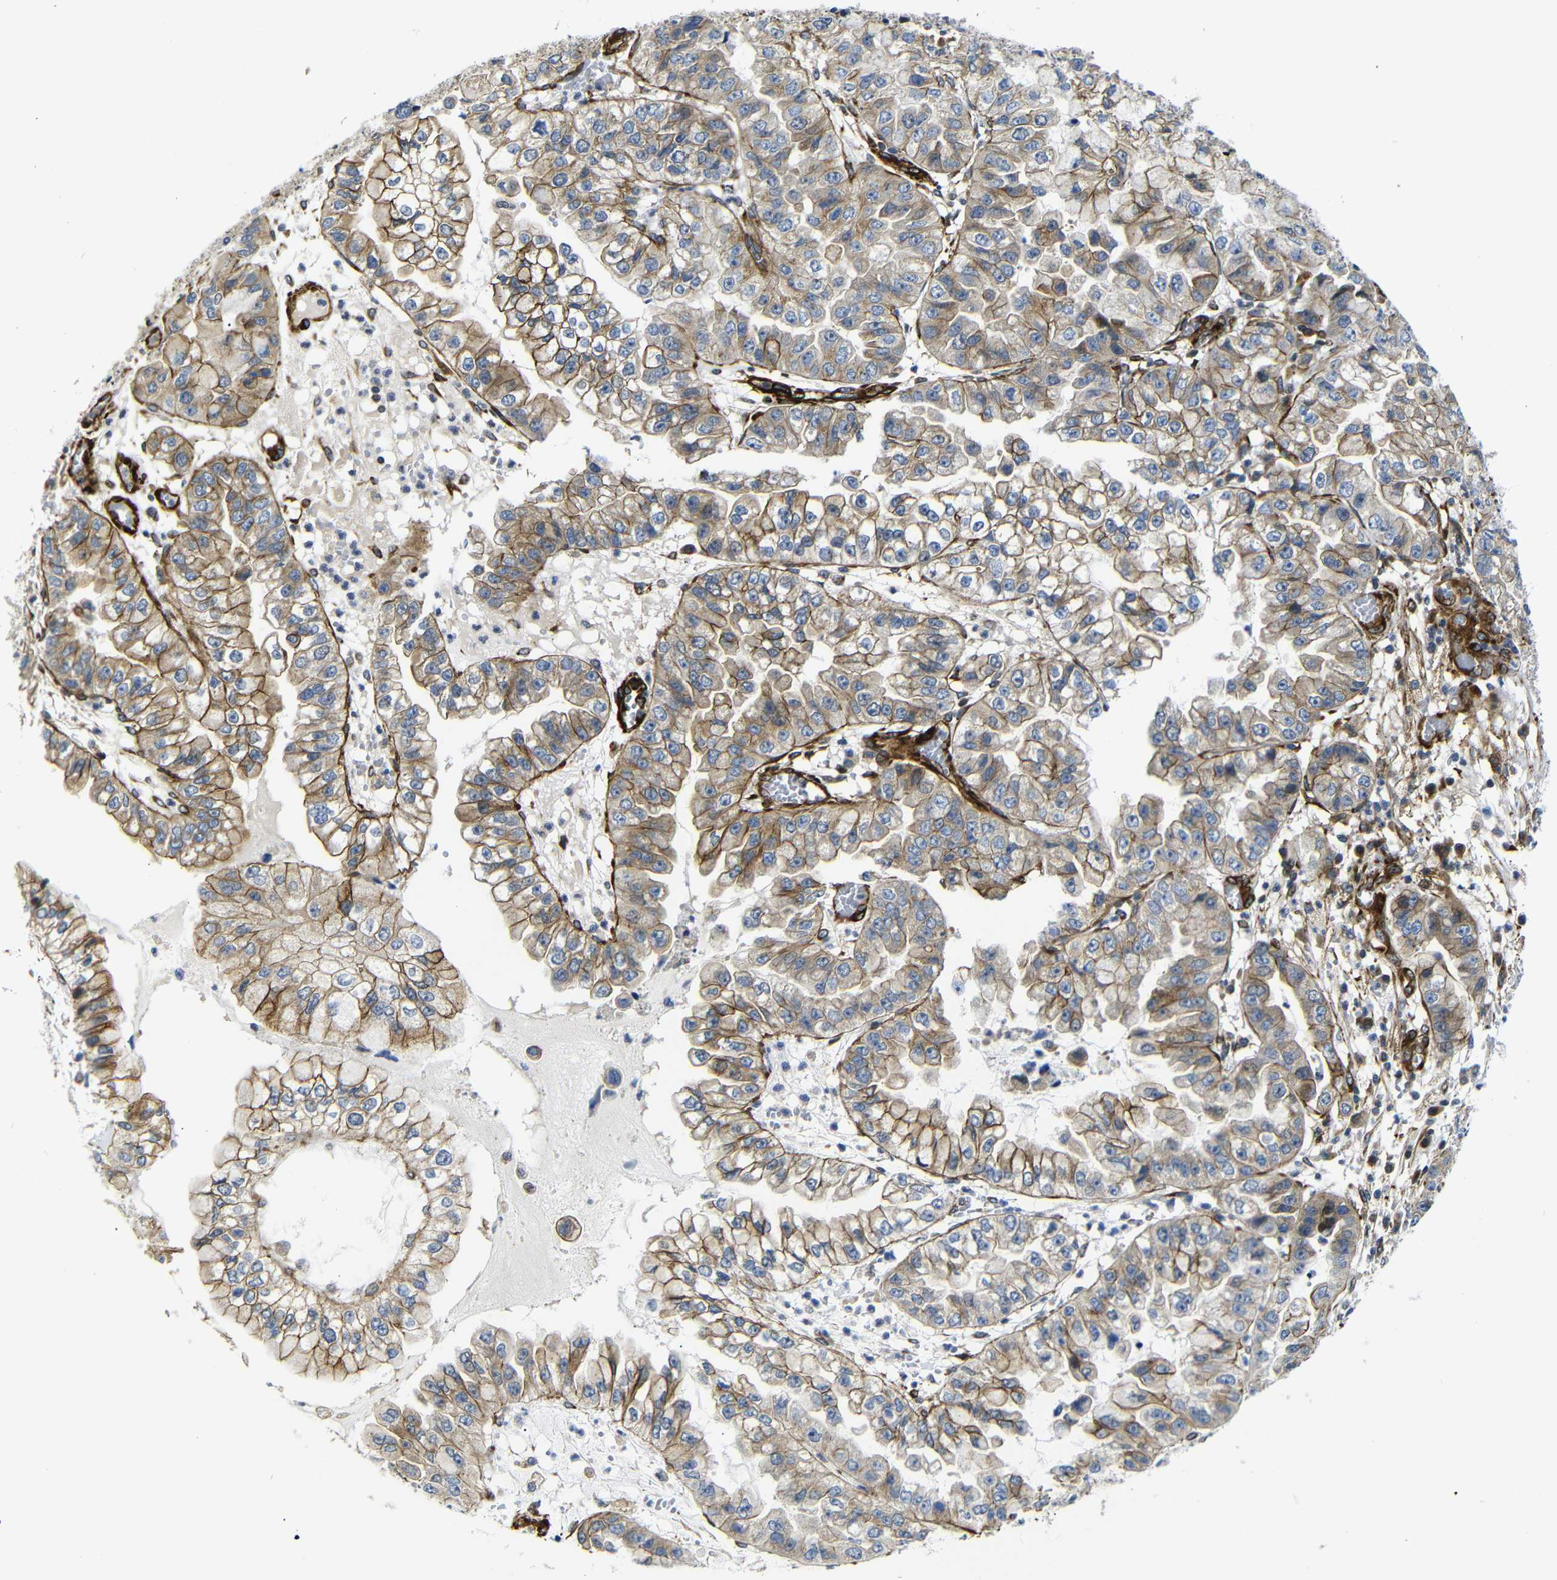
{"staining": {"intensity": "moderate", "quantity": ">75%", "location": "cytoplasmic/membranous"}, "tissue": "liver cancer", "cell_type": "Tumor cells", "image_type": "cancer", "snomed": [{"axis": "morphology", "description": "Cholangiocarcinoma"}, {"axis": "topography", "description": "Liver"}], "caption": "DAB immunohistochemical staining of human liver cholangiocarcinoma exhibits moderate cytoplasmic/membranous protein positivity in approximately >75% of tumor cells.", "gene": "PARP14", "patient": {"sex": "female", "age": 79}}